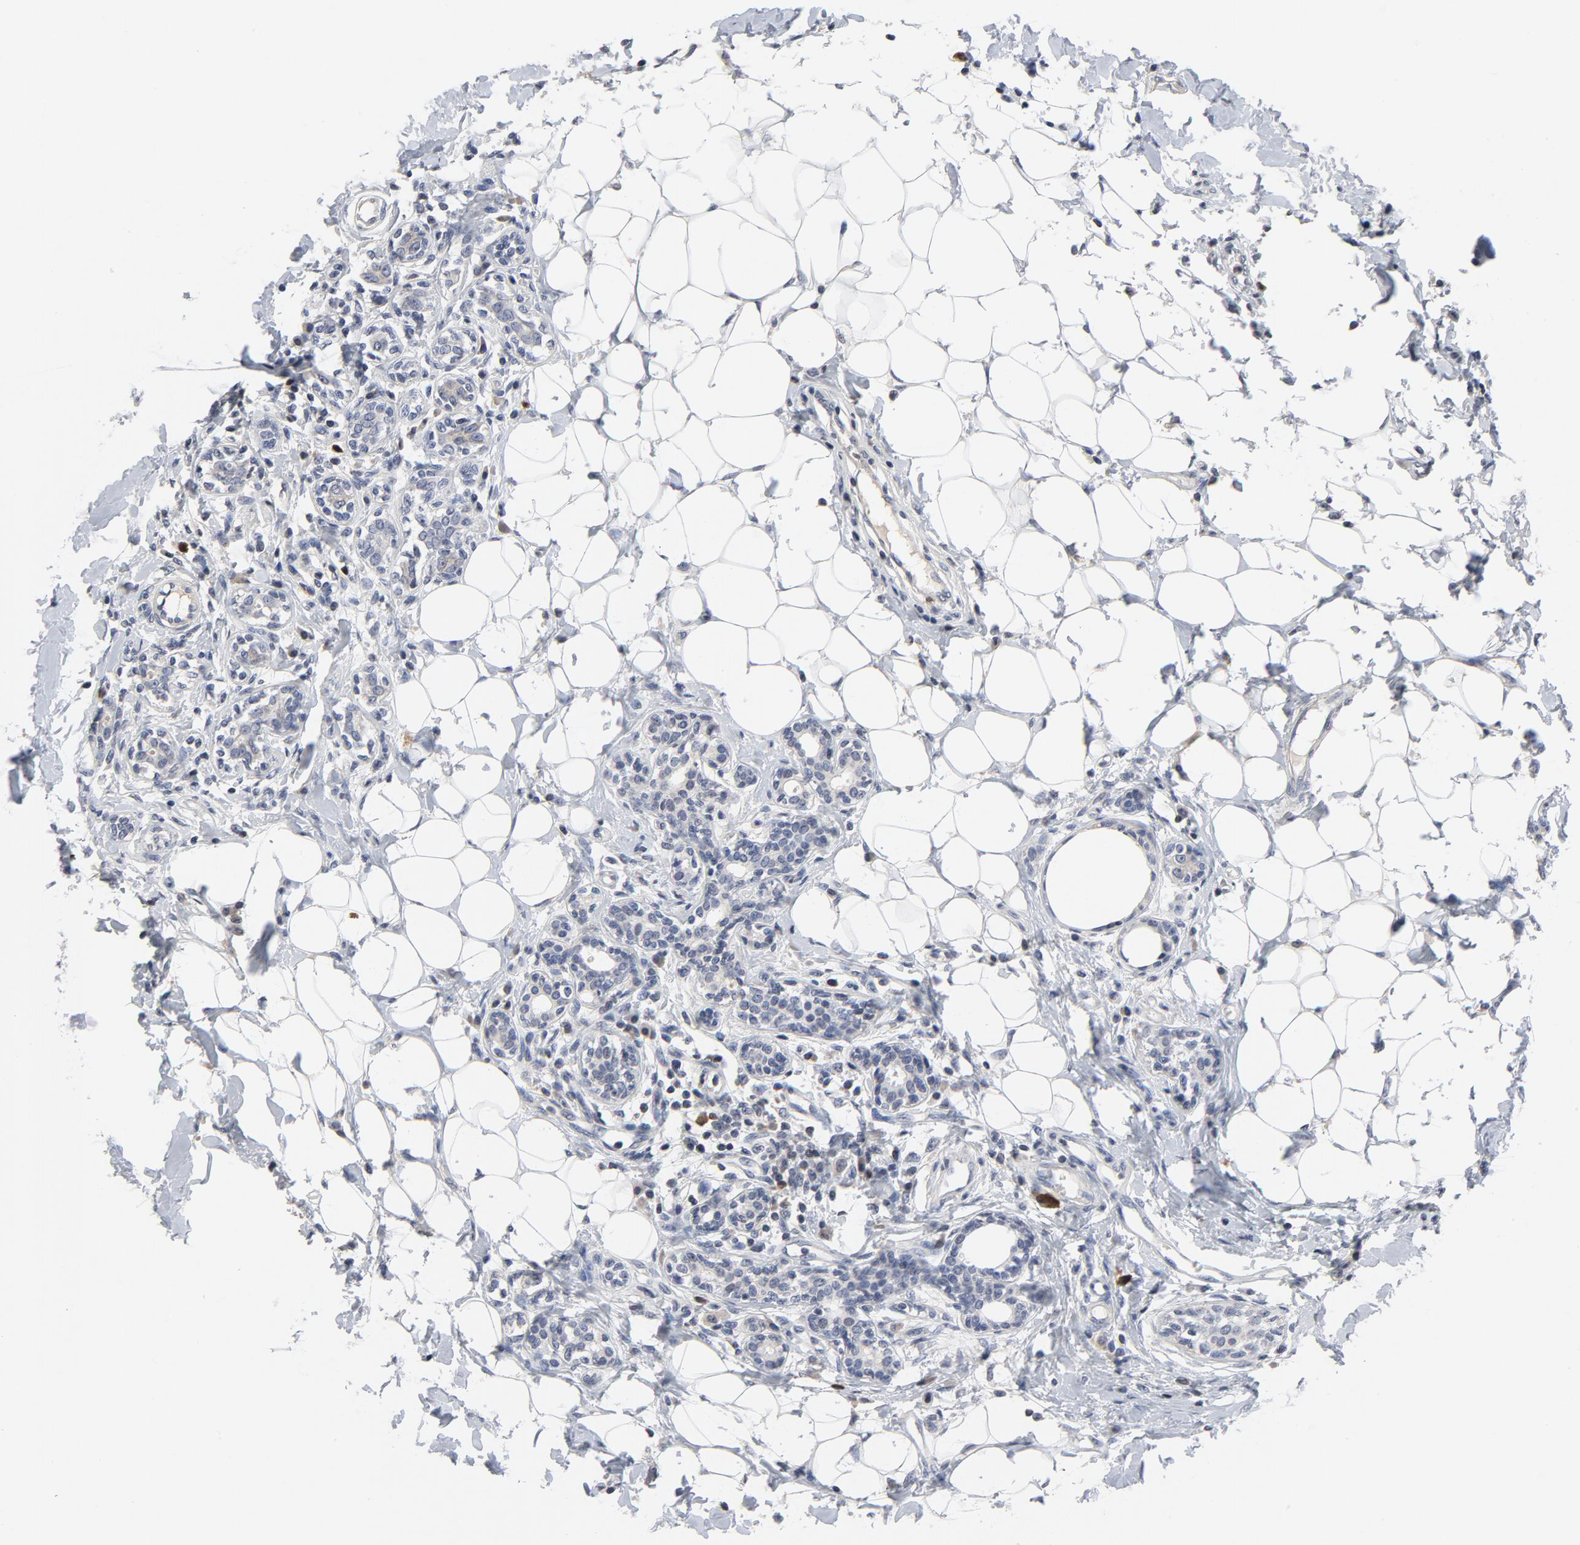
{"staining": {"intensity": "negative", "quantity": "none", "location": "none"}, "tissue": "breast cancer", "cell_type": "Tumor cells", "image_type": "cancer", "snomed": [{"axis": "morphology", "description": "Duct carcinoma"}, {"axis": "topography", "description": "Breast"}], "caption": "An IHC image of infiltrating ductal carcinoma (breast) is shown. There is no staining in tumor cells of infiltrating ductal carcinoma (breast).", "gene": "TCL1A", "patient": {"sex": "female", "age": 40}}